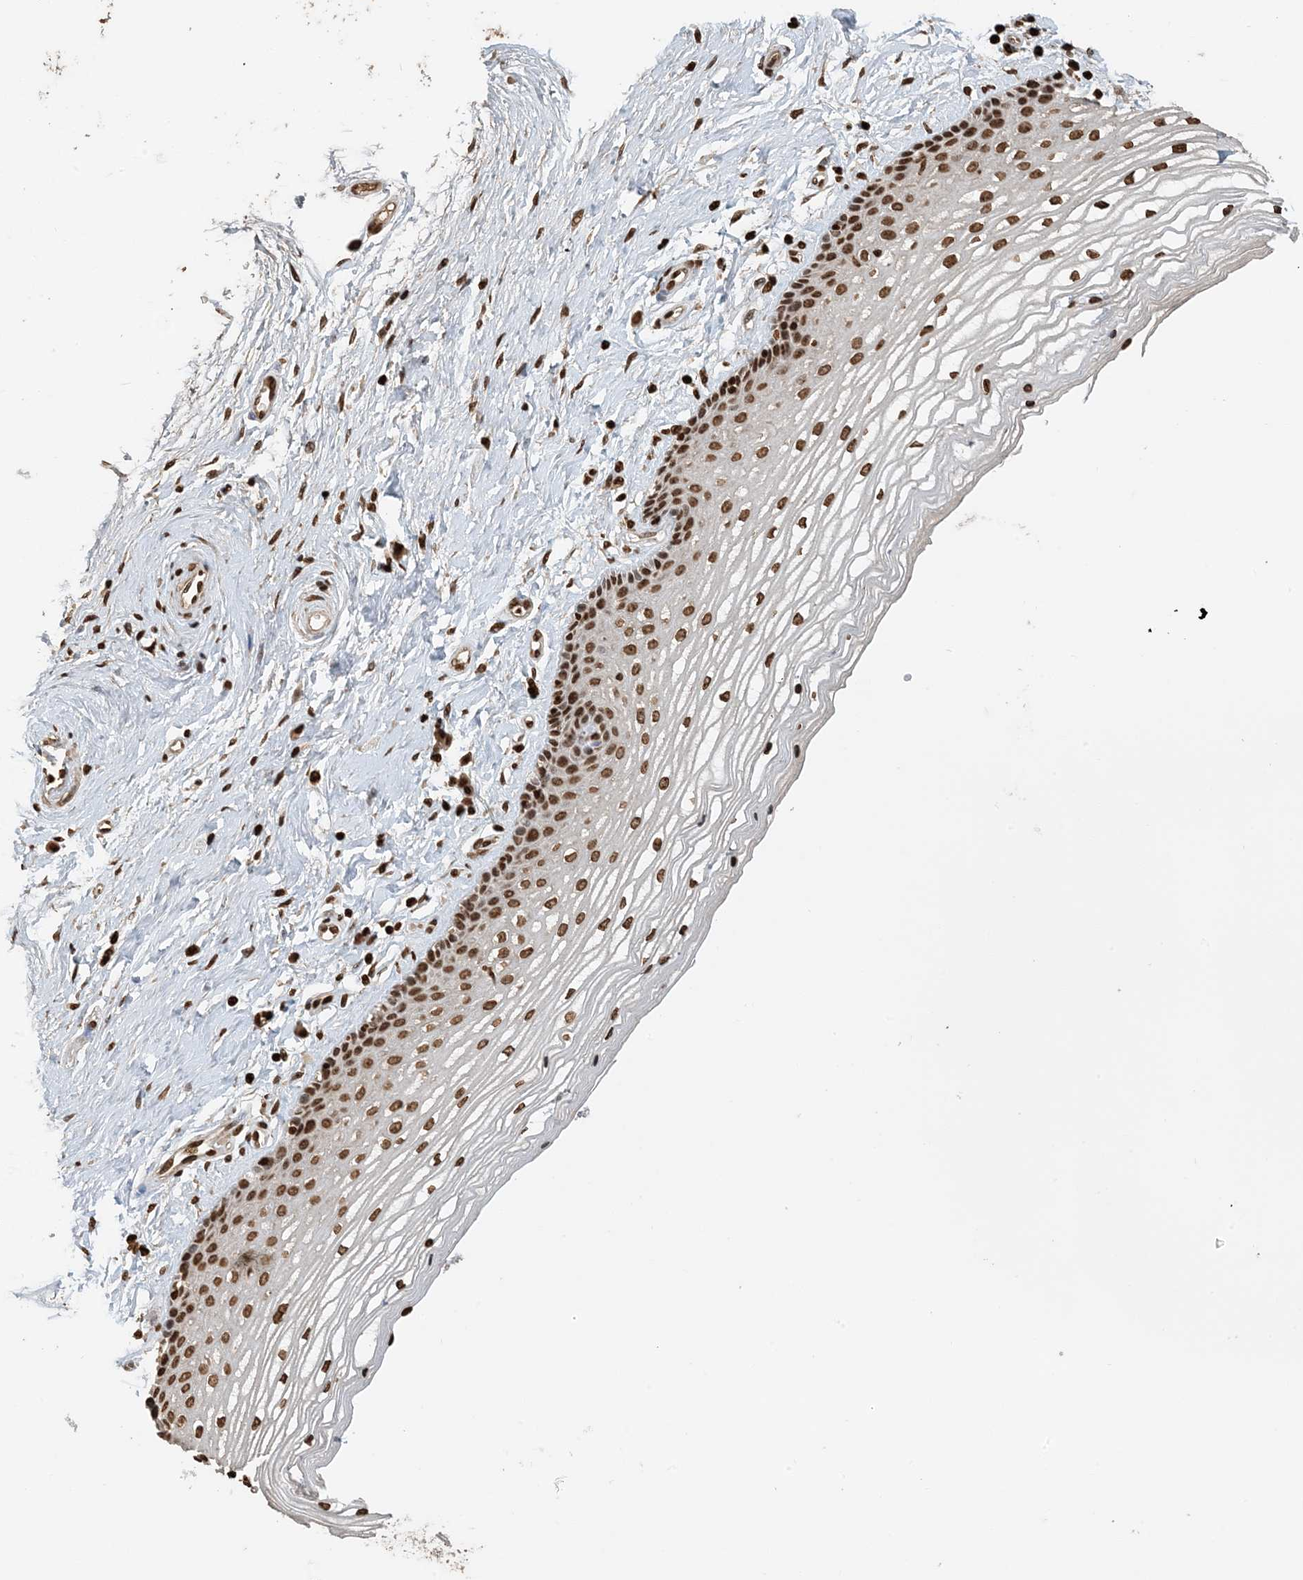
{"staining": {"intensity": "strong", "quantity": ">75%", "location": "nuclear"}, "tissue": "vagina", "cell_type": "Squamous epithelial cells", "image_type": "normal", "snomed": [{"axis": "morphology", "description": "Normal tissue, NOS"}, {"axis": "topography", "description": "Vagina"}], "caption": "Immunohistochemical staining of unremarkable vagina displays >75% levels of strong nuclear protein expression in approximately >75% of squamous epithelial cells. The staining is performed using DAB (3,3'-diaminobenzidine) brown chromogen to label protein expression. The nuclei are counter-stained blue using hematoxylin.", "gene": "H3", "patient": {"sex": "female", "age": 46}}